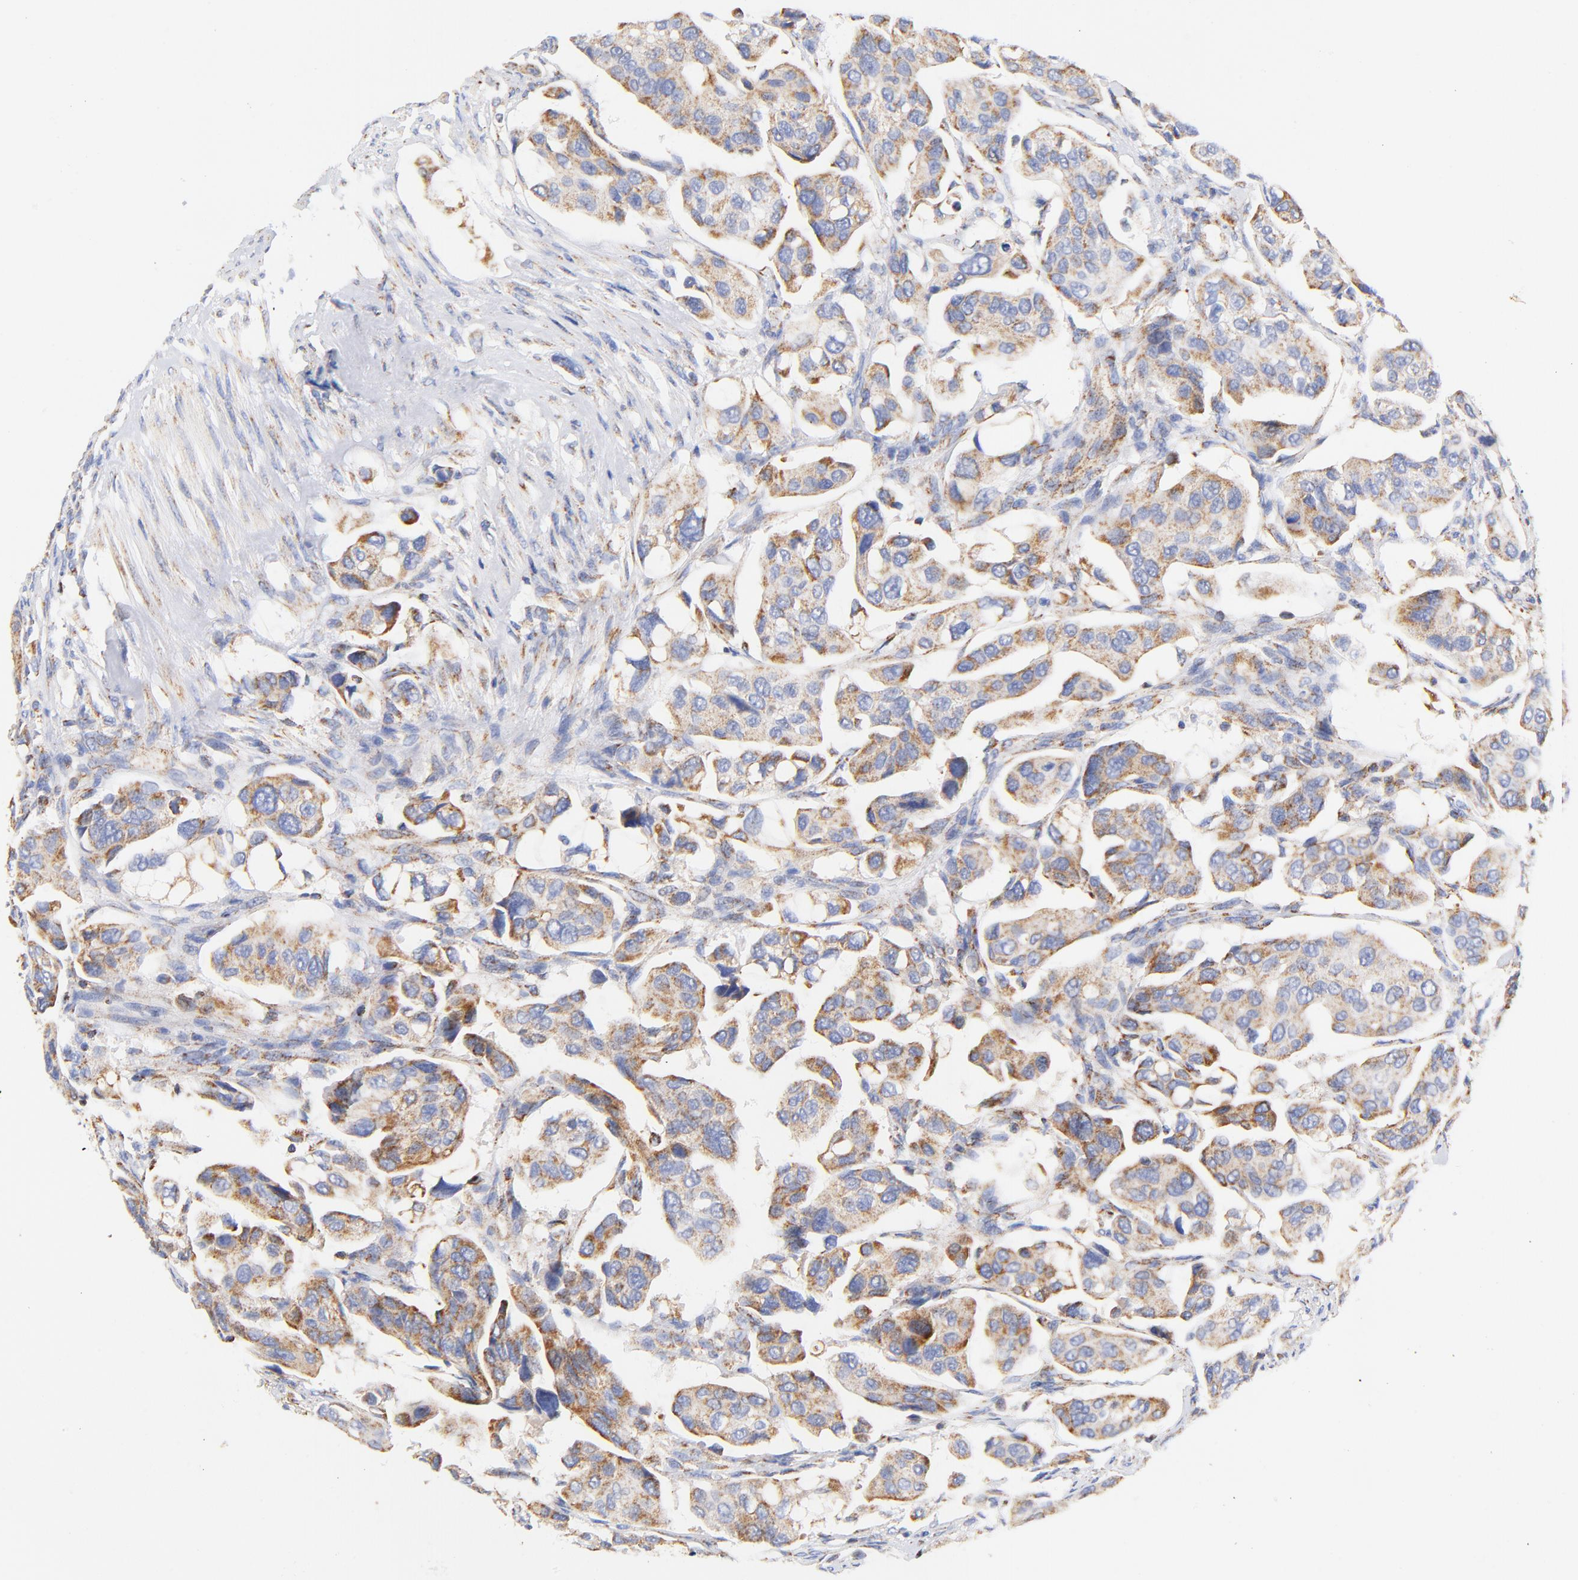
{"staining": {"intensity": "moderate", "quantity": "25%-75%", "location": "cytoplasmic/membranous"}, "tissue": "urothelial cancer", "cell_type": "Tumor cells", "image_type": "cancer", "snomed": [{"axis": "morphology", "description": "Adenocarcinoma, NOS"}, {"axis": "topography", "description": "Urinary bladder"}], "caption": "This is an image of immunohistochemistry (IHC) staining of urothelial cancer, which shows moderate positivity in the cytoplasmic/membranous of tumor cells.", "gene": "ATP5F1D", "patient": {"sex": "male", "age": 61}}